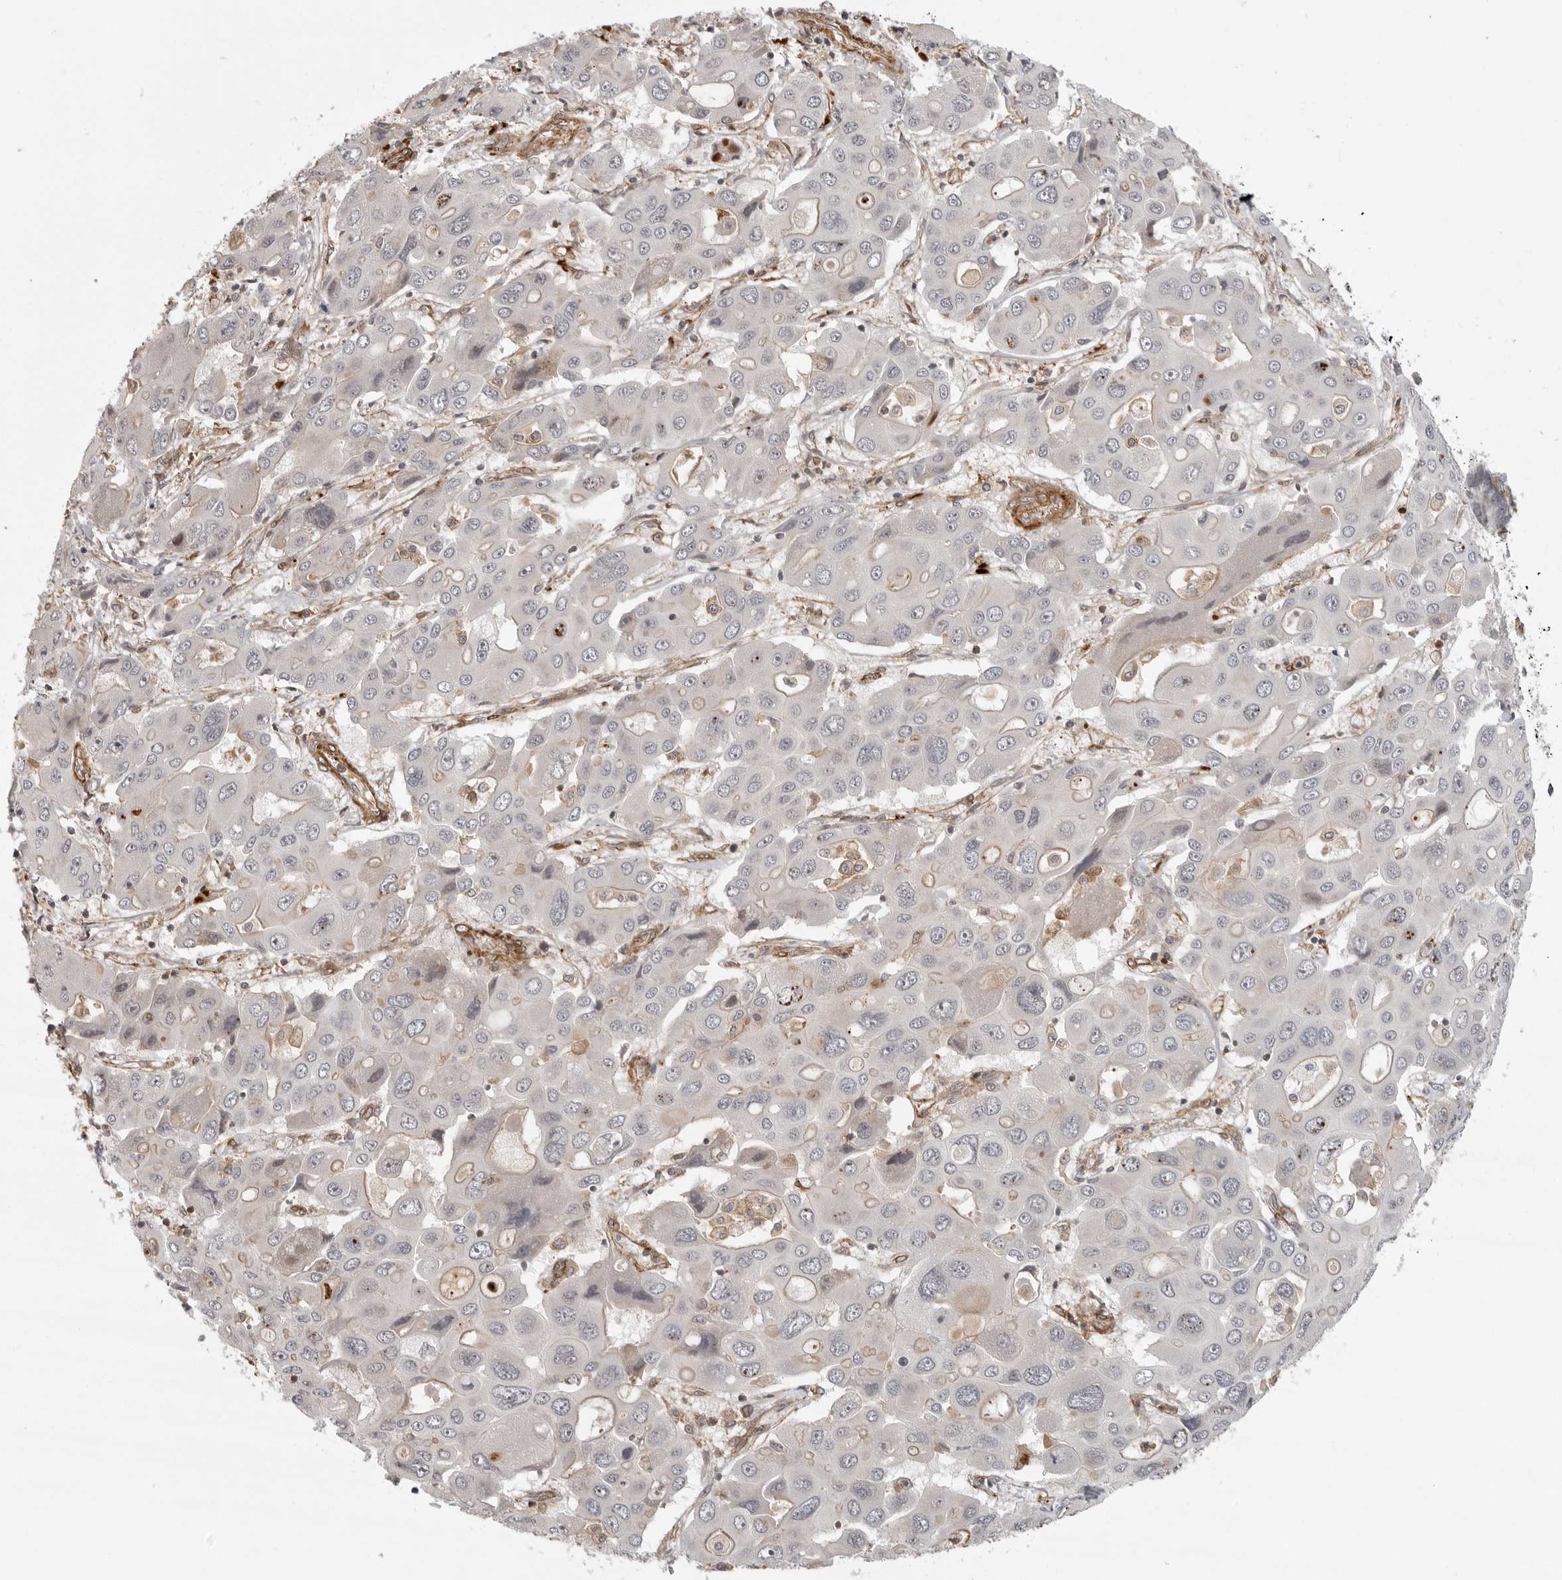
{"staining": {"intensity": "negative", "quantity": "none", "location": "none"}, "tissue": "liver cancer", "cell_type": "Tumor cells", "image_type": "cancer", "snomed": [{"axis": "morphology", "description": "Cholangiocarcinoma"}, {"axis": "topography", "description": "Liver"}], "caption": "Immunohistochemistry (IHC) photomicrograph of neoplastic tissue: liver cancer (cholangiocarcinoma) stained with DAB (3,3'-diaminobenzidine) displays no significant protein expression in tumor cells.", "gene": "TUT4", "patient": {"sex": "male", "age": 67}}